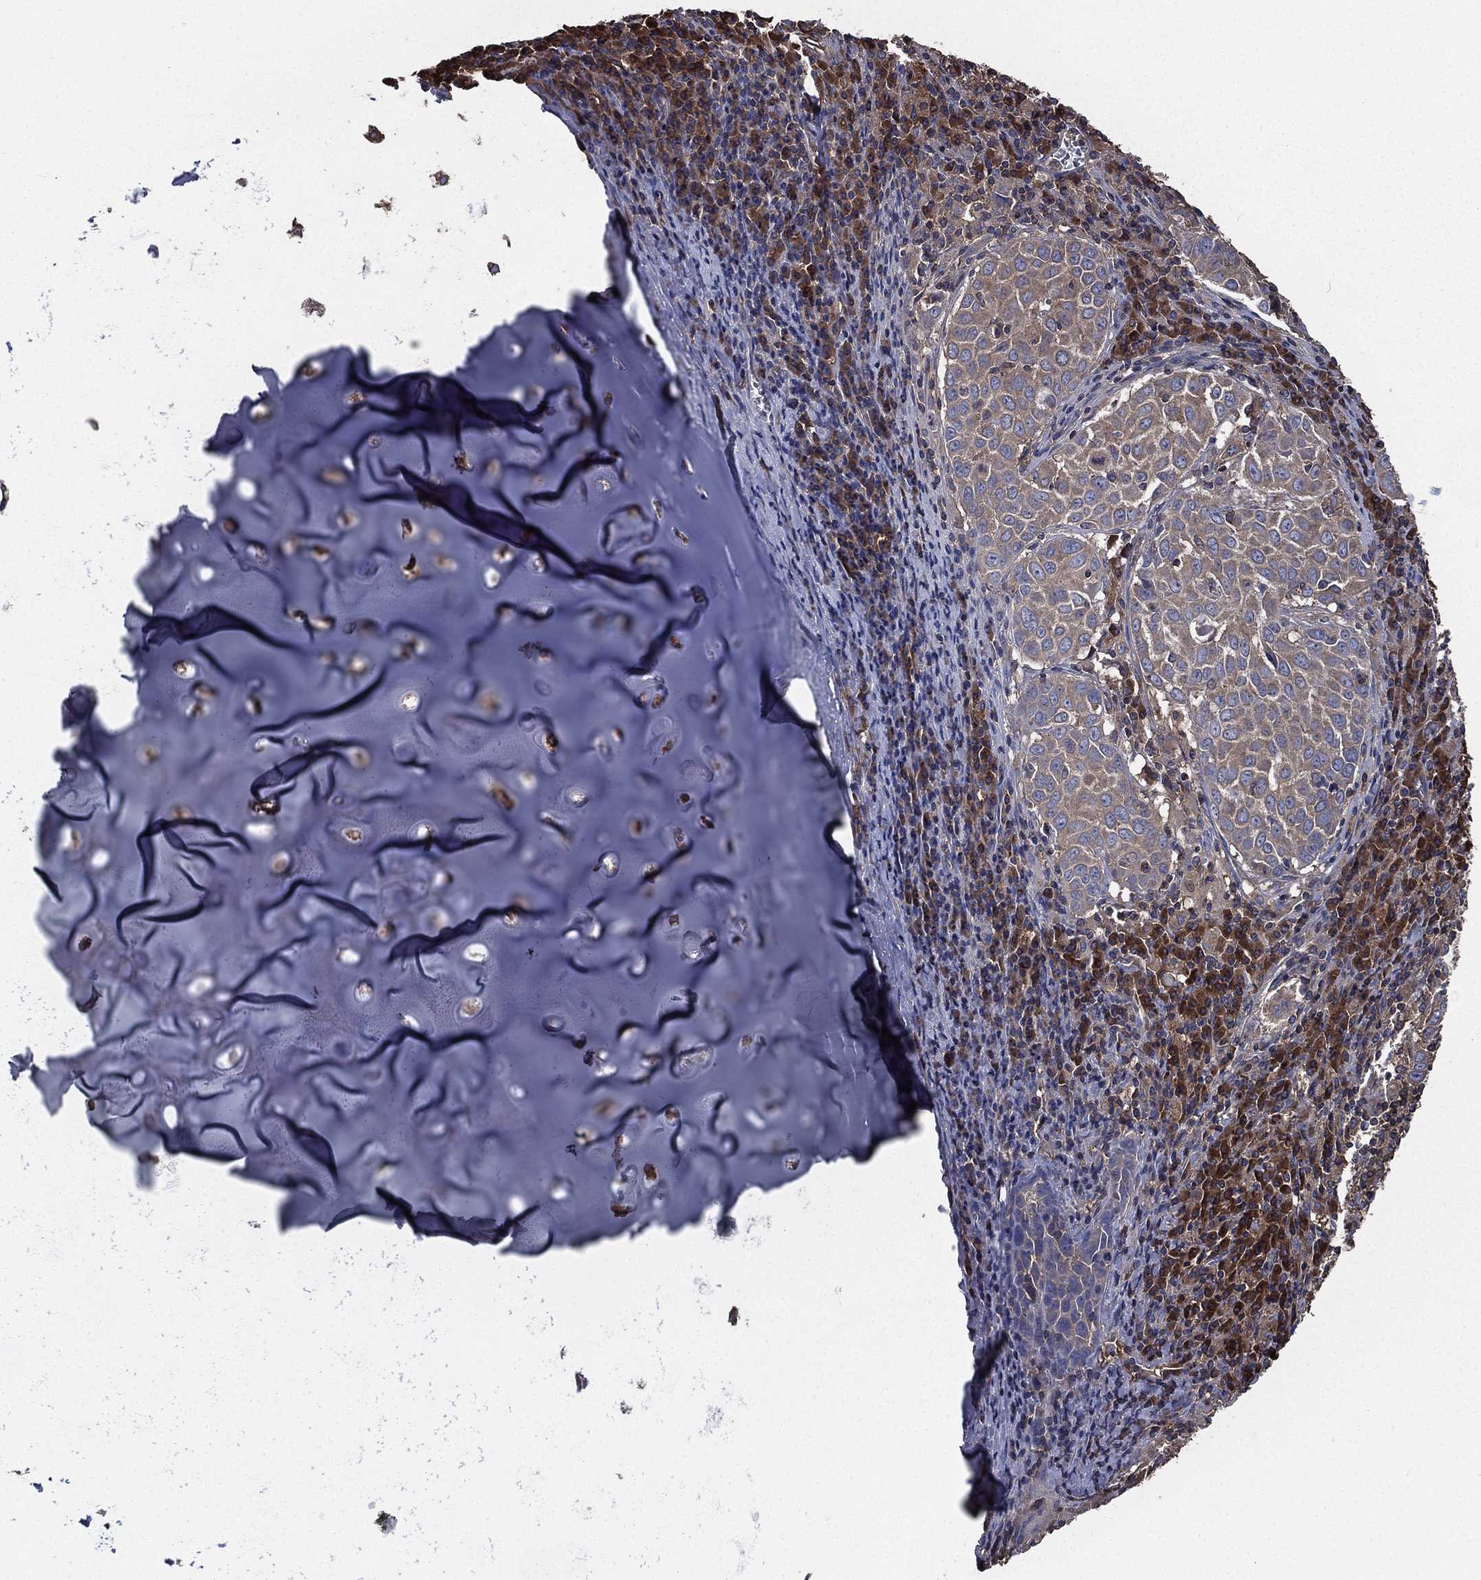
{"staining": {"intensity": "weak", "quantity": ">75%", "location": "cytoplasmic/membranous"}, "tissue": "lung cancer", "cell_type": "Tumor cells", "image_type": "cancer", "snomed": [{"axis": "morphology", "description": "Squamous cell carcinoma, NOS"}, {"axis": "topography", "description": "Lung"}], "caption": "A histopathology image of human lung cancer (squamous cell carcinoma) stained for a protein shows weak cytoplasmic/membranous brown staining in tumor cells.", "gene": "SARS1", "patient": {"sex": "male", "age": 57}}